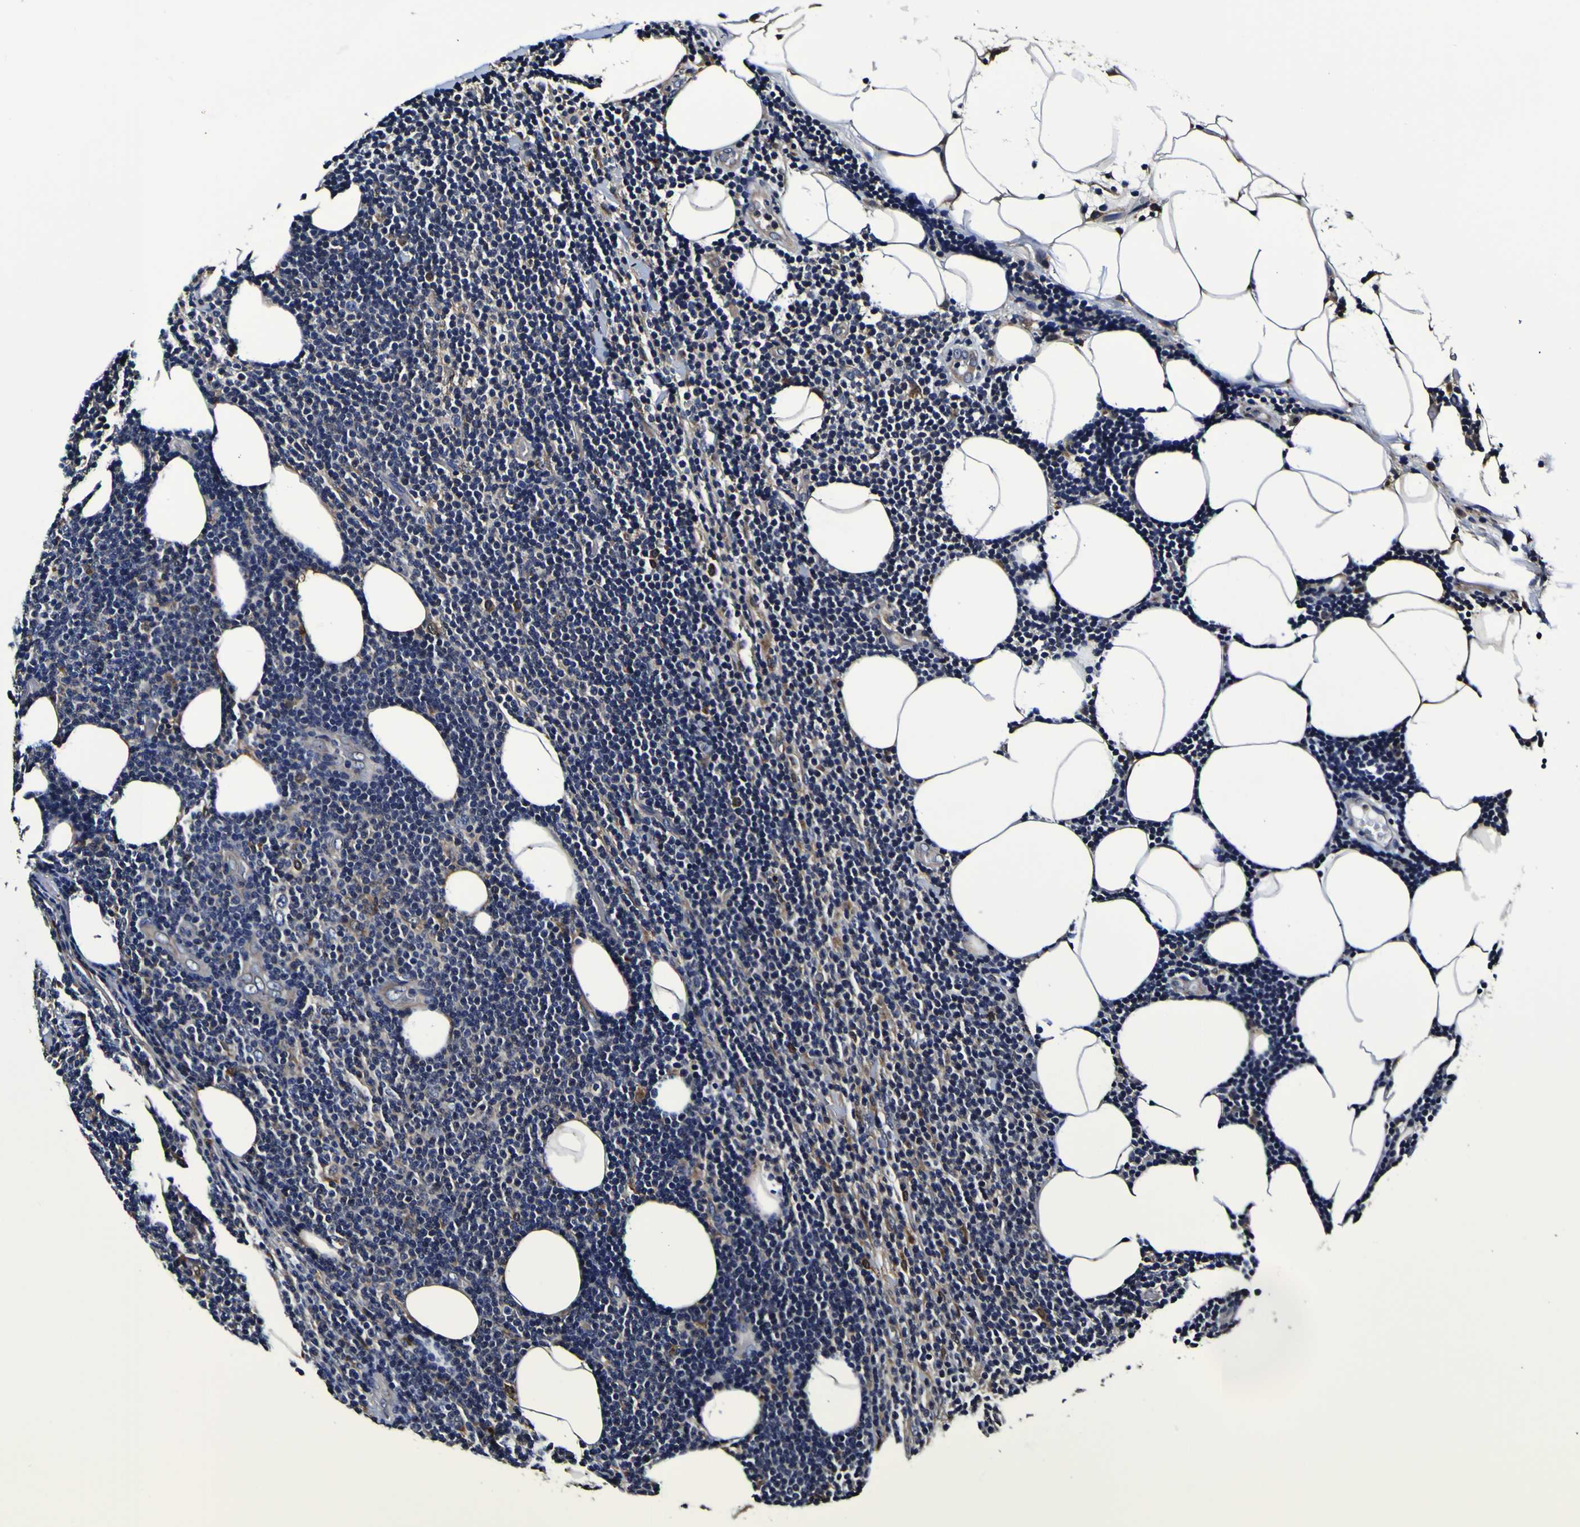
{"staining": {"intensity": "moderate", "quantity": "<25%", "location": "cytoplasmic/membranous"}, "tissue": "lymphoma", "cell_type": "Tumor cells", "image_type": "cancer", "snomed": [{"axis": "morphology", "description": "Malignant lymphoma, non-Hodgkin's type, Low grade"}, {"axis": "topography", "description": "Lymph node"}], "caption": "Moderate cytoplasmic/membranous protein expression is appreciated in about <25% of tumor cells in lymphoma.", "gene": "GPX1", "patient": {"sex": "male", "age": 66}}